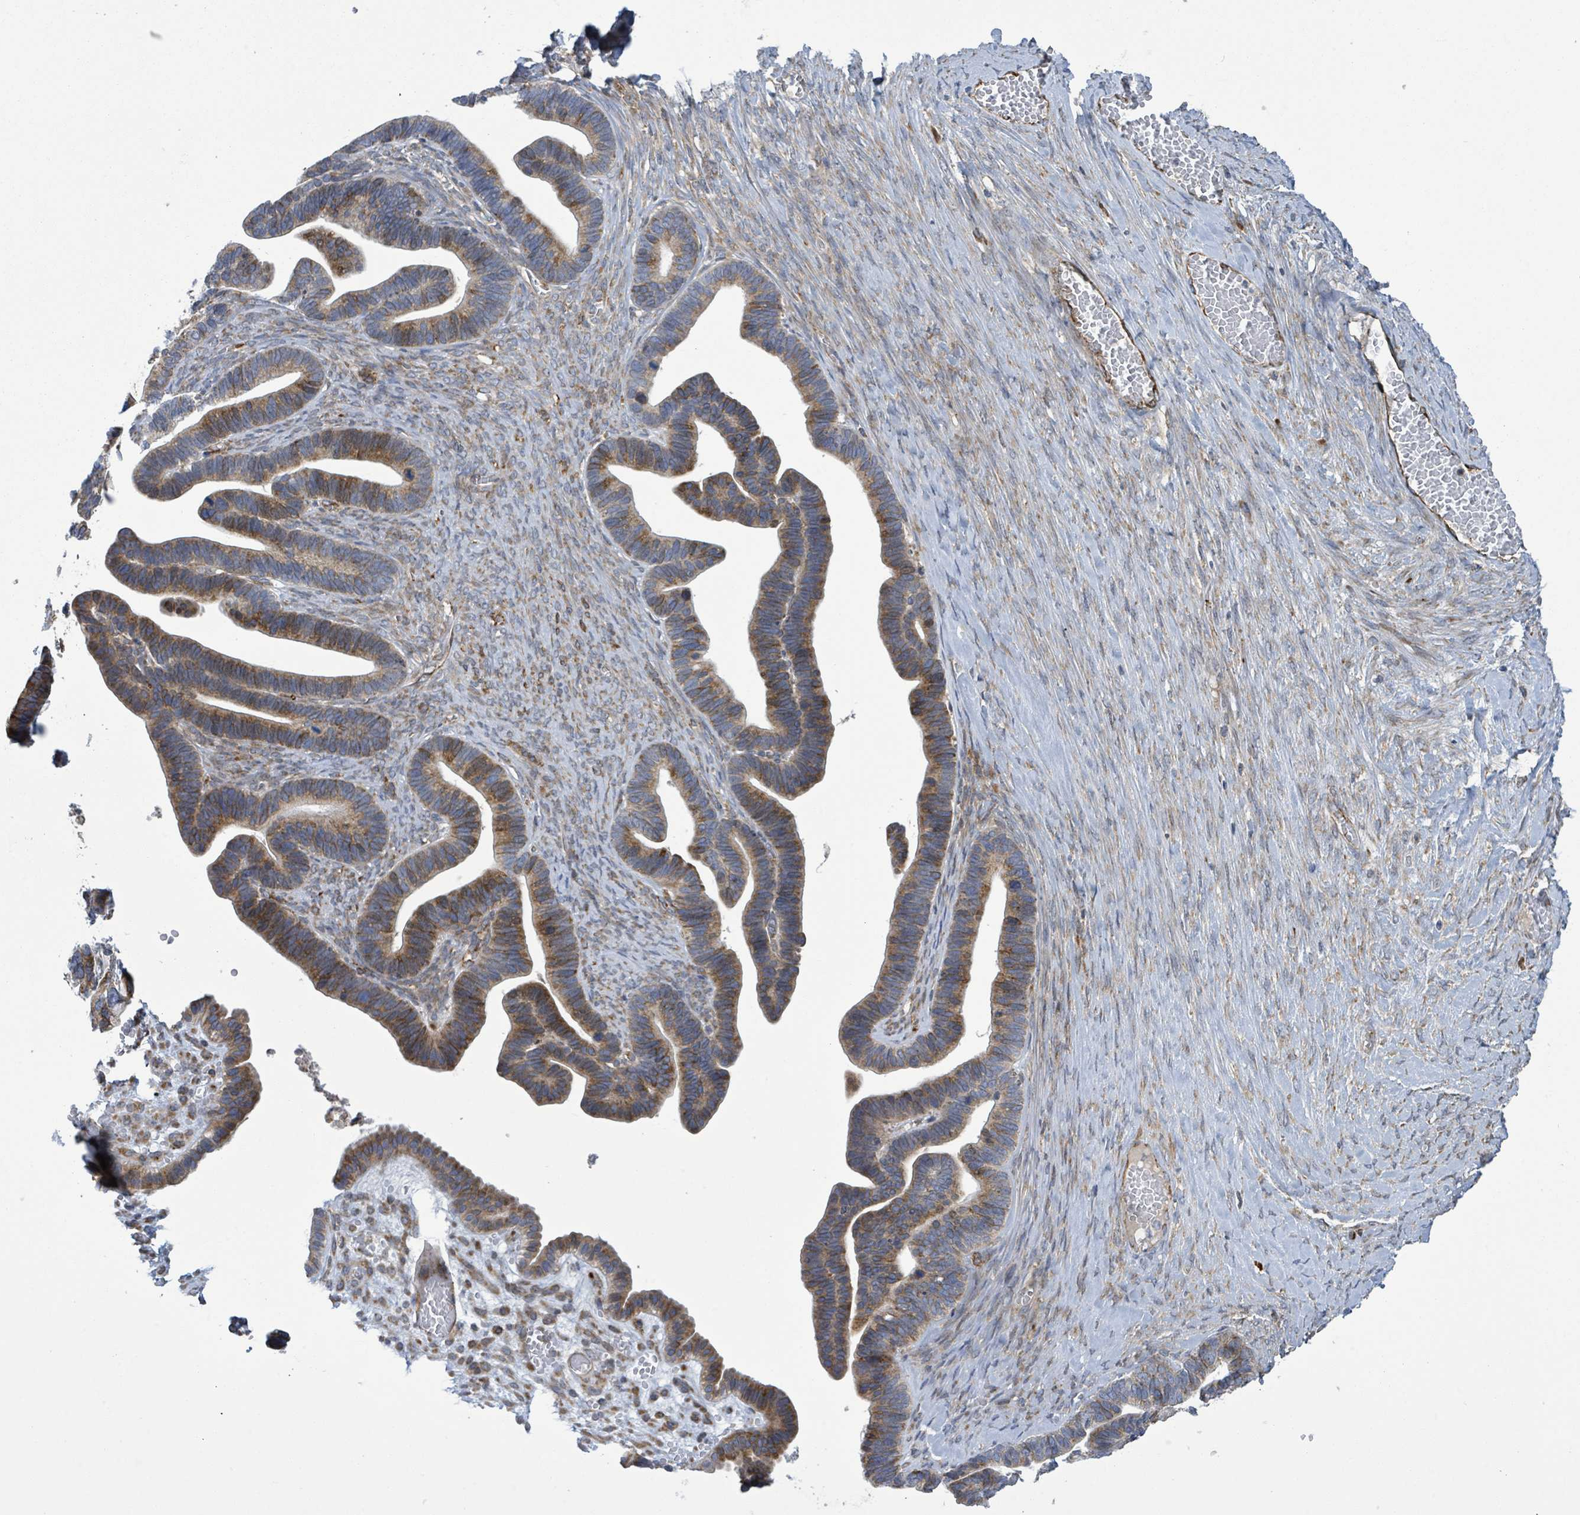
{"staining": {"intensity": "moderate", "quantity": ">75%", "location": "cytoplasmic/membranous"}, "tissue": "ovarian cancer", "cell_type": "Tumor cells", "image_type": "cancer", "snomed": [{"axis": "morphology", "description": "Cystadenocarcinoma, serous, NOS"}, {"axis": "topography", "description": "Ovary"}], "caption": "Protein positivity by IHC shows moderate cytoplasmic/membranous positivity in approximately >75% of tumor cells in ovarian serous cystadenocarcinoma.", "gene": "NOMO1", "patient": {"sex": "female", "age": 56}}